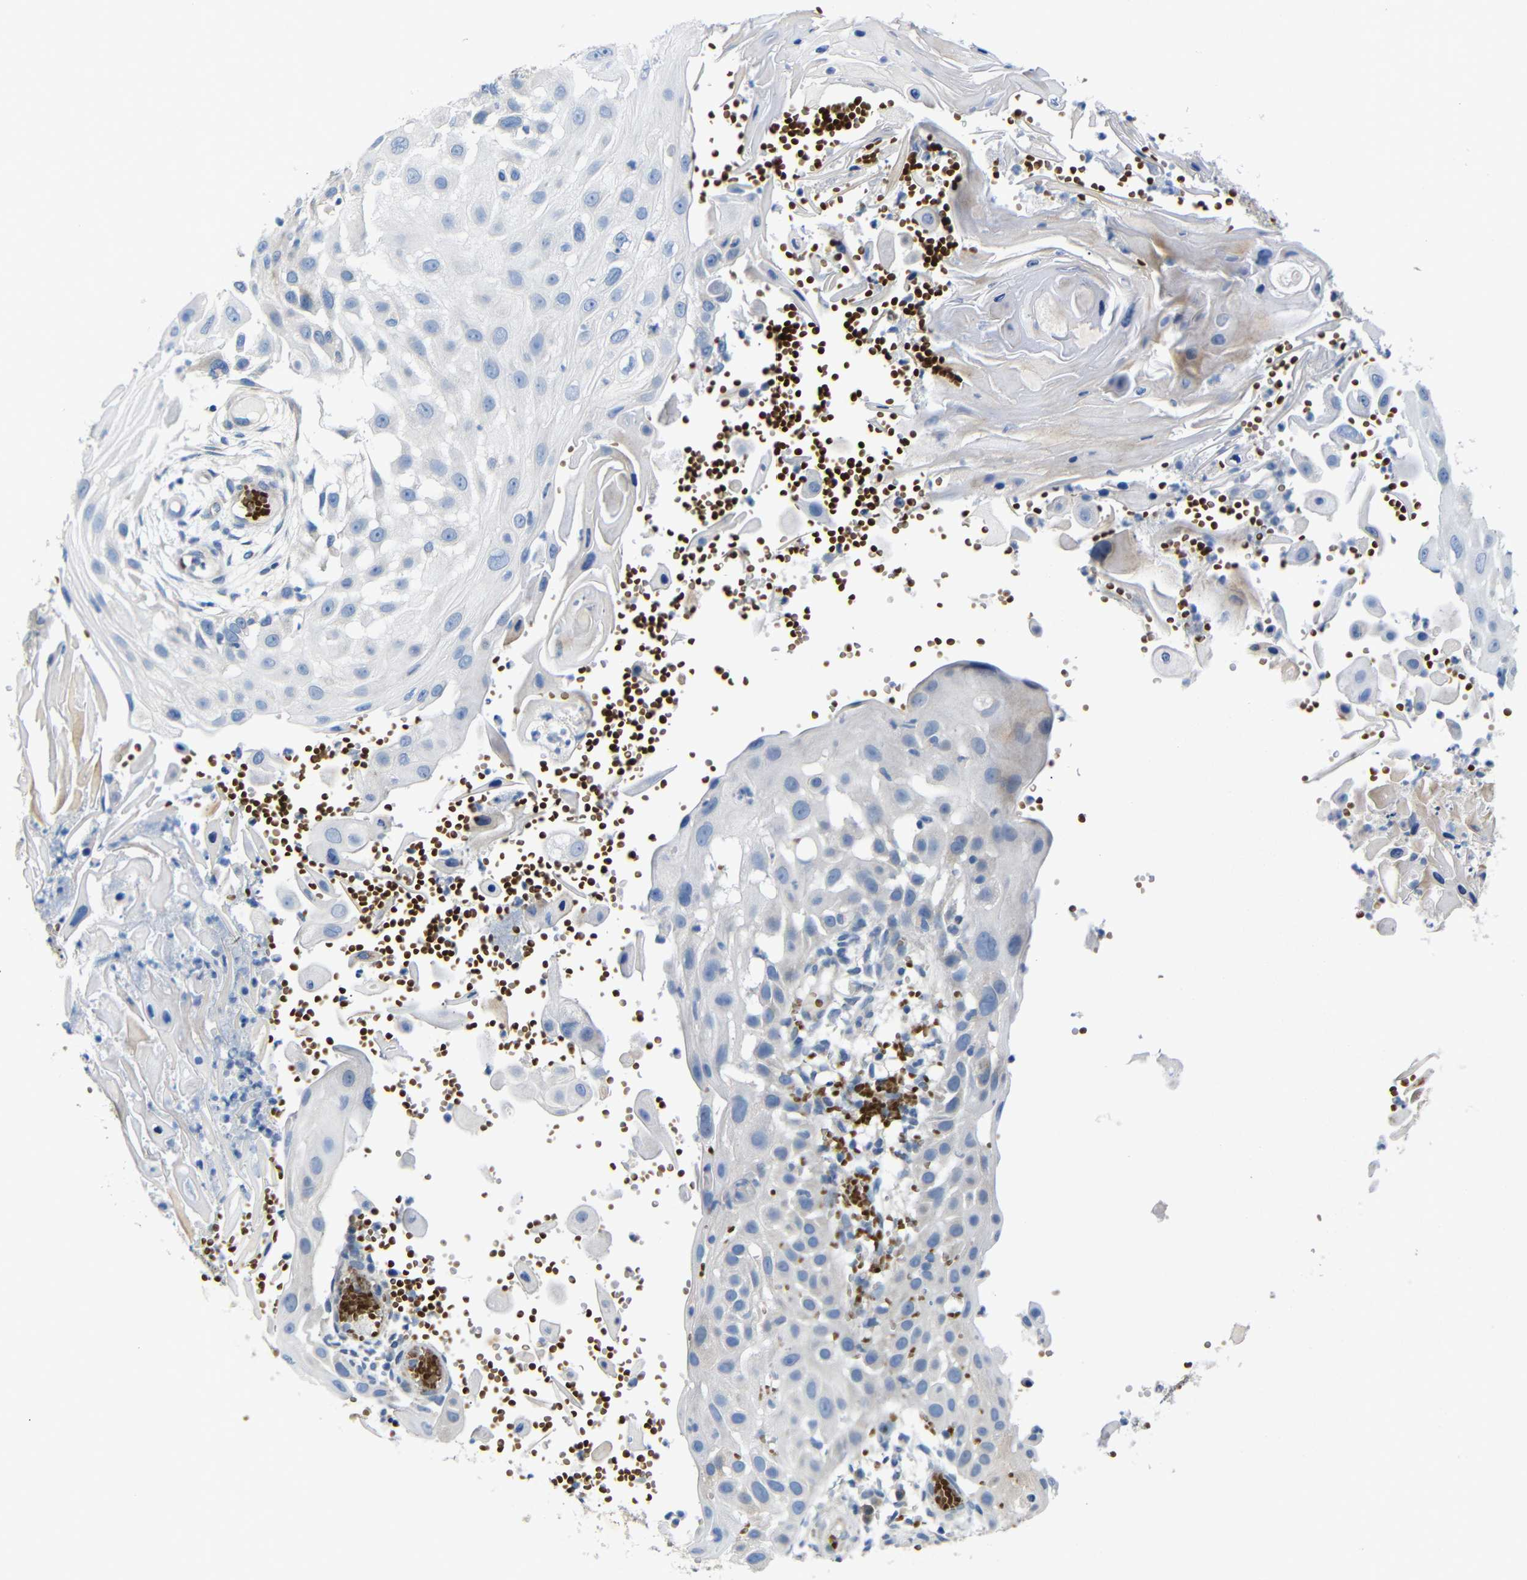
{"staining": {"intensity": "negative", "quantity": "none", "location": "none"}, "tissue": "skin cancer", "cell_type": "Tumor cells", "image_type": "cancer", "snomed": [{"axis": "morphology", "description": "Squamous cell carcinoma, NOS"}, {"axis": "topography", "description": "Skin"}], "caption": "IHC histopathology image of neoplastic tissue: squamous cell carcinoma (skin) stained with DAB (3,3'-diaminobenzidine) displays no significant protein staining in tumor cells.", "gene": "TBC1D32", "patient": {"sex": "female", "age": 44}}